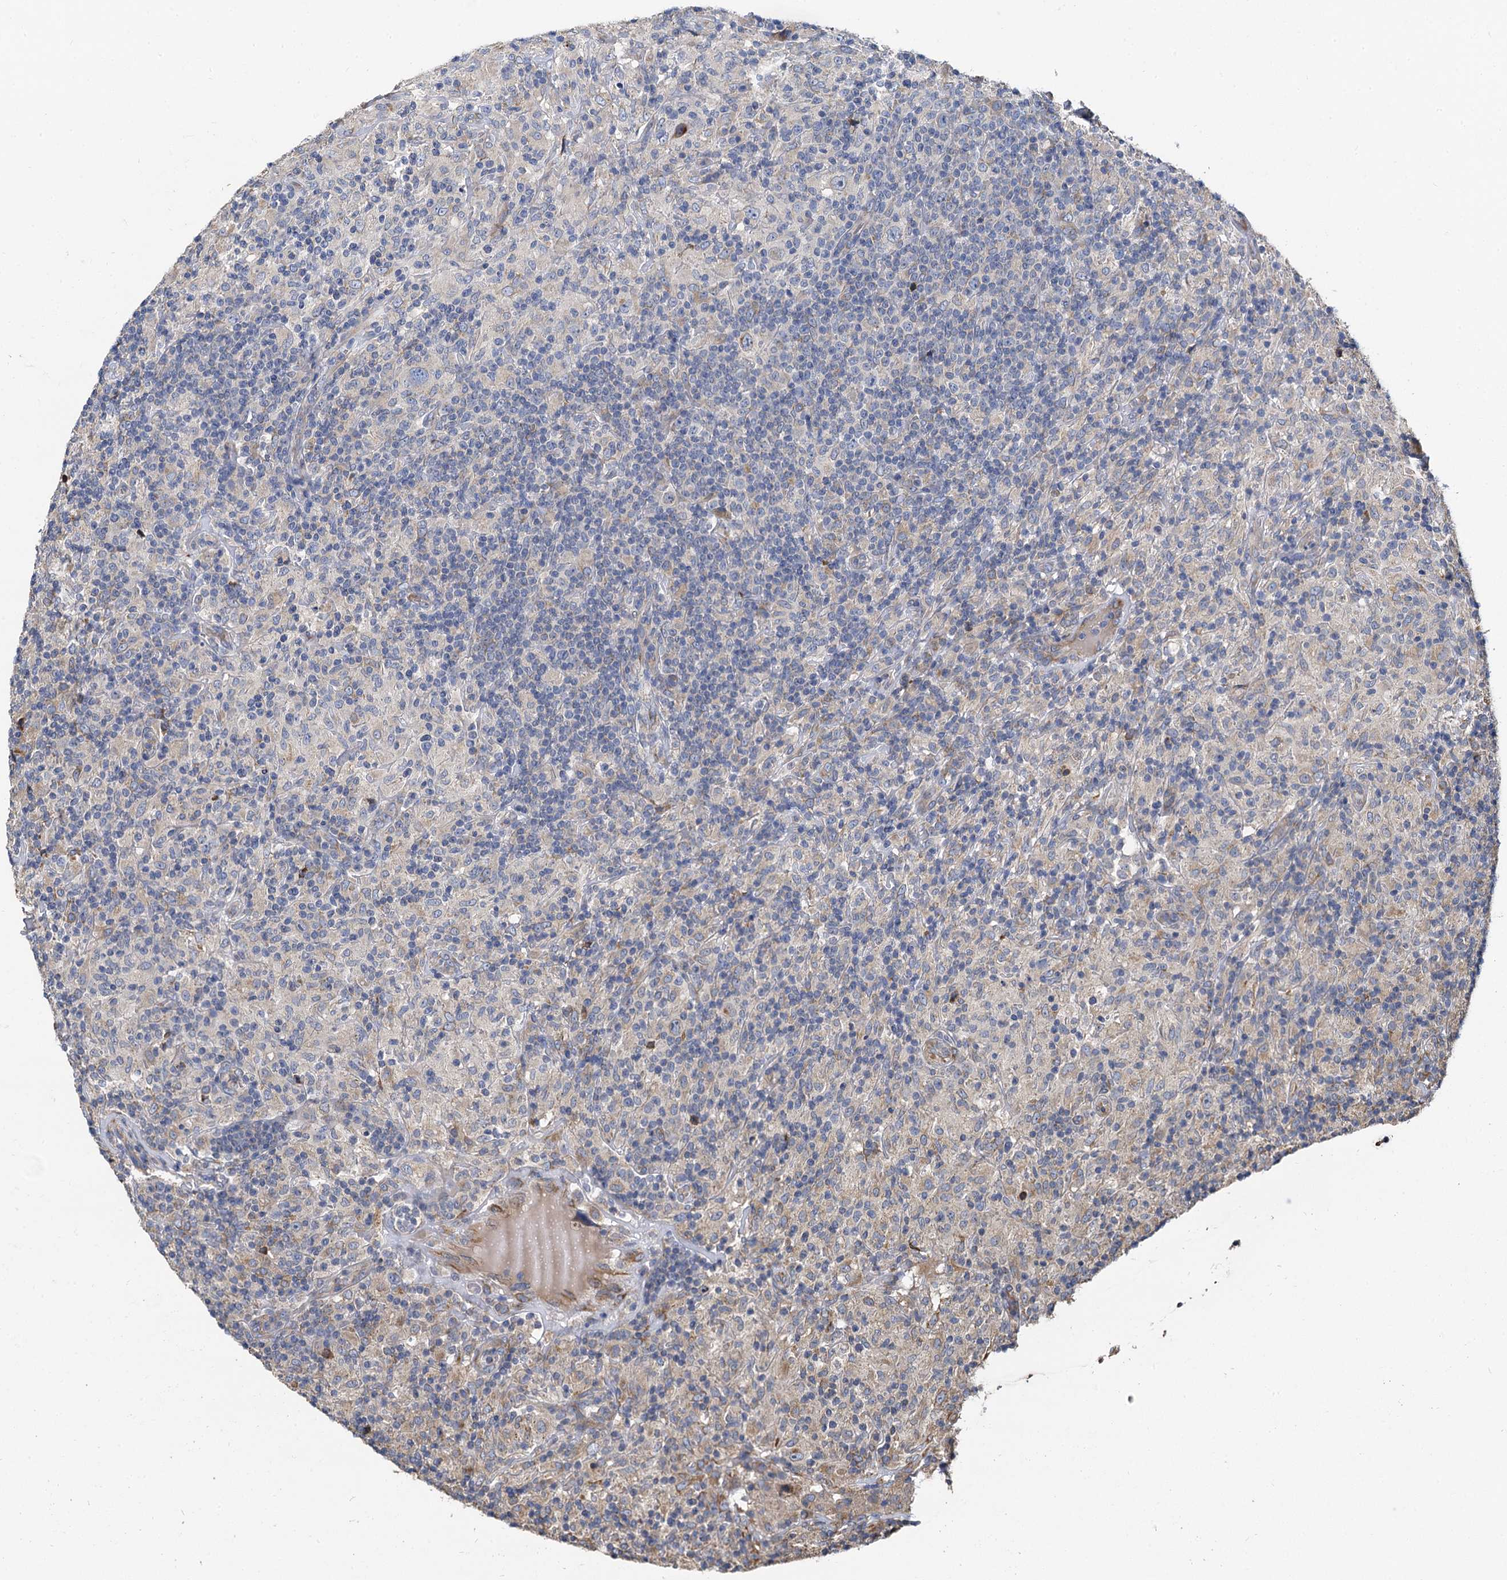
{"staining": {"intensity": "negative", "quantity": "none", "location": "none"}, "tissue": "lymphoma", "cell_type": "Tumor cells", "image_type": "cancer", "snomed": [{"axis": "morphology", "description": "Hodgkin's disease, NOS"}, {"axis": "topography", "description": "Lymph node"}], "caption": "This micrograph is of lymphoma stained with IHC to label a protein in brown with the nuclei are counter-stained blue. There is no expression in tumor cells.", "gene": "NKAPD1", "patient": {"sex": "male", "age": 70}}